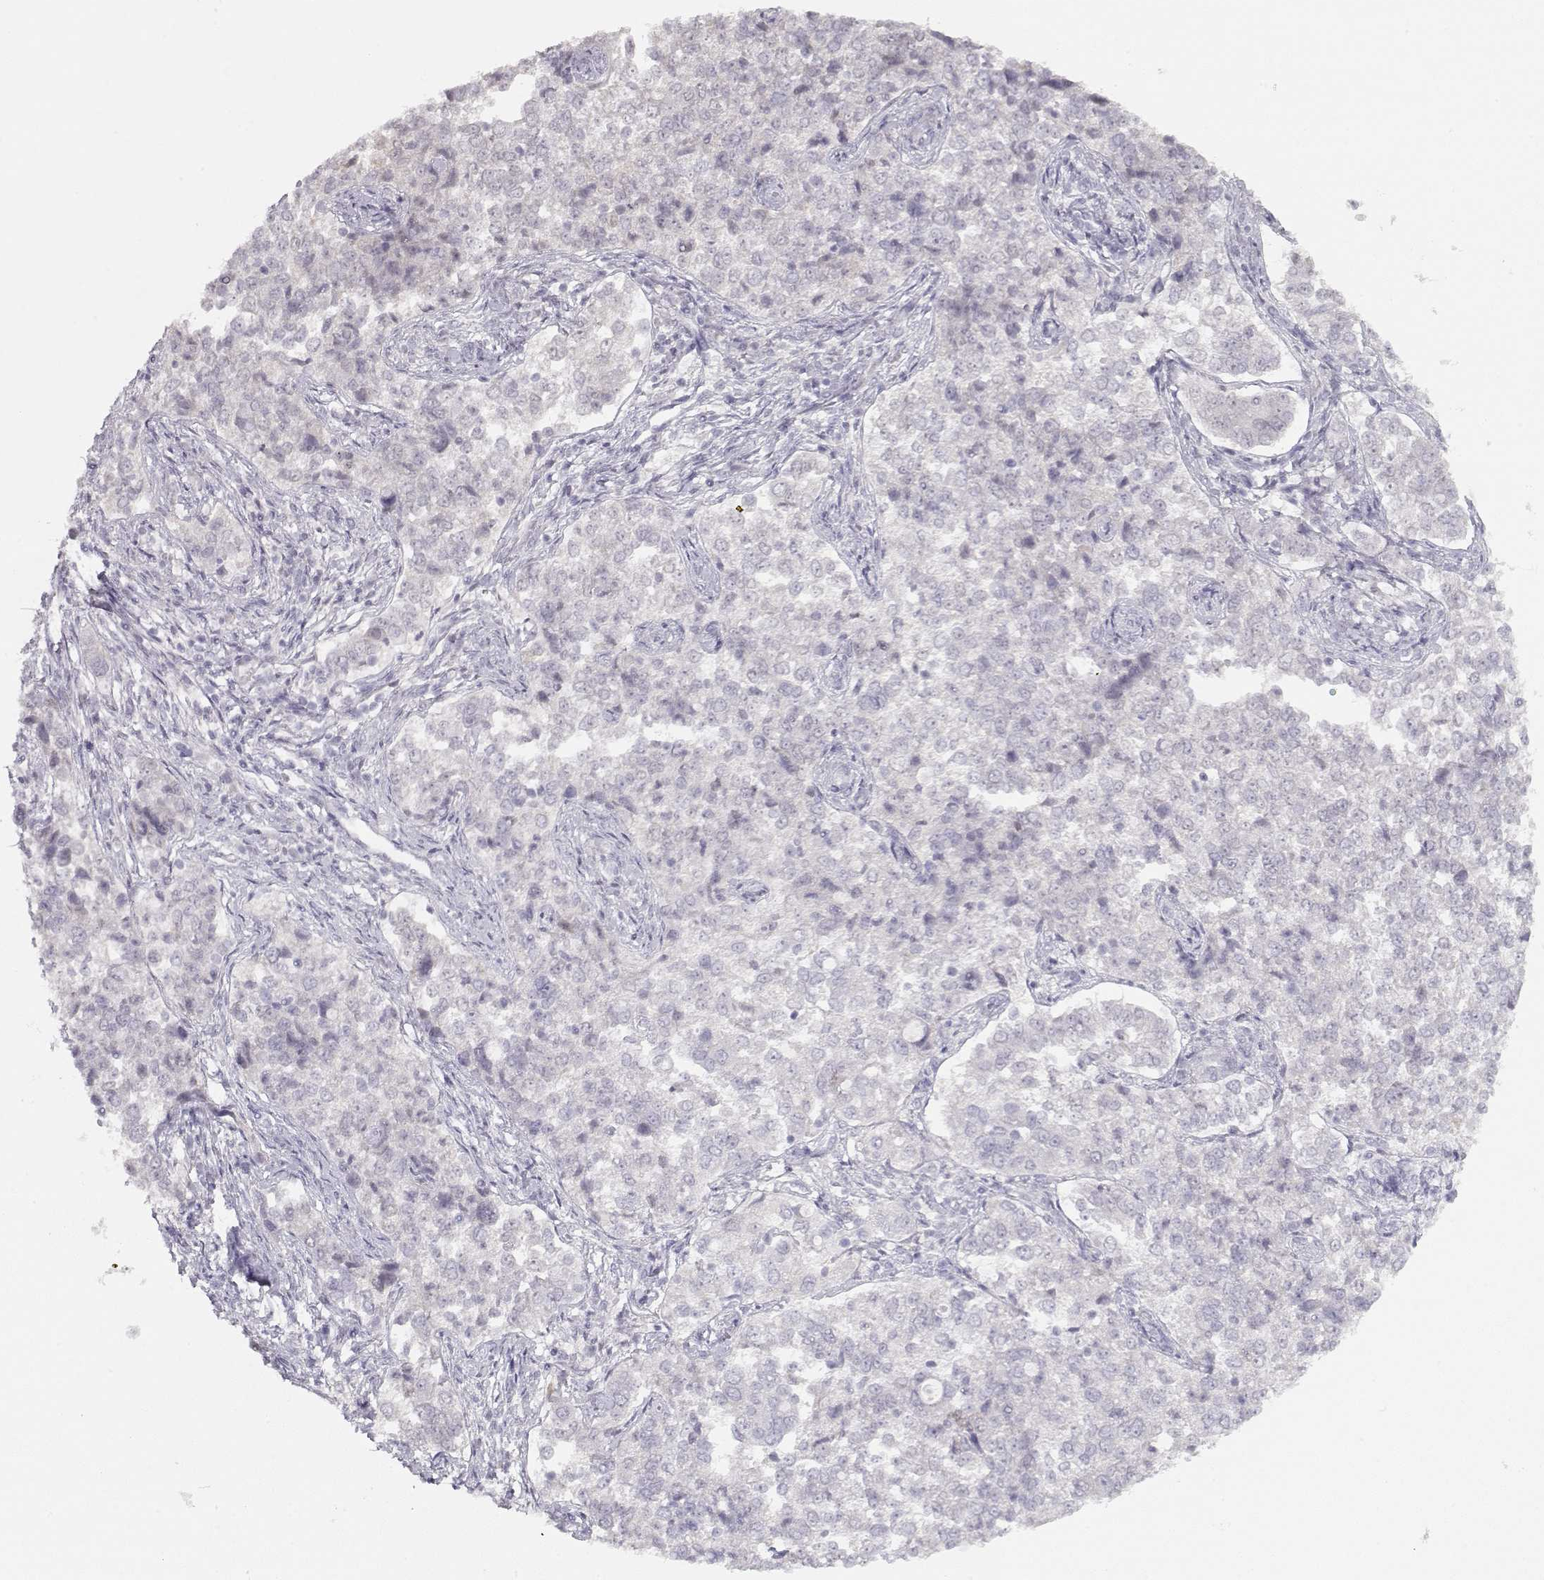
{"staining": {"intensity": "negative", "quantity": "none", "location": "none"}, "tissue": "endometrial cancer", "cell_type": "Tumor cells", "image_type": "cancer", "snomed": [{"axis": "morphology", "description": "Adenocarcinoma, NOS"}, {"axis": "topography", "description": "Endometrium"}], "caption": "The photomicrograph demonstrates no staining of tumor cells in endometrial adenocarcinoma.", "gene": "IMPG1", "patient": {"sex": "female", "age": 43}}